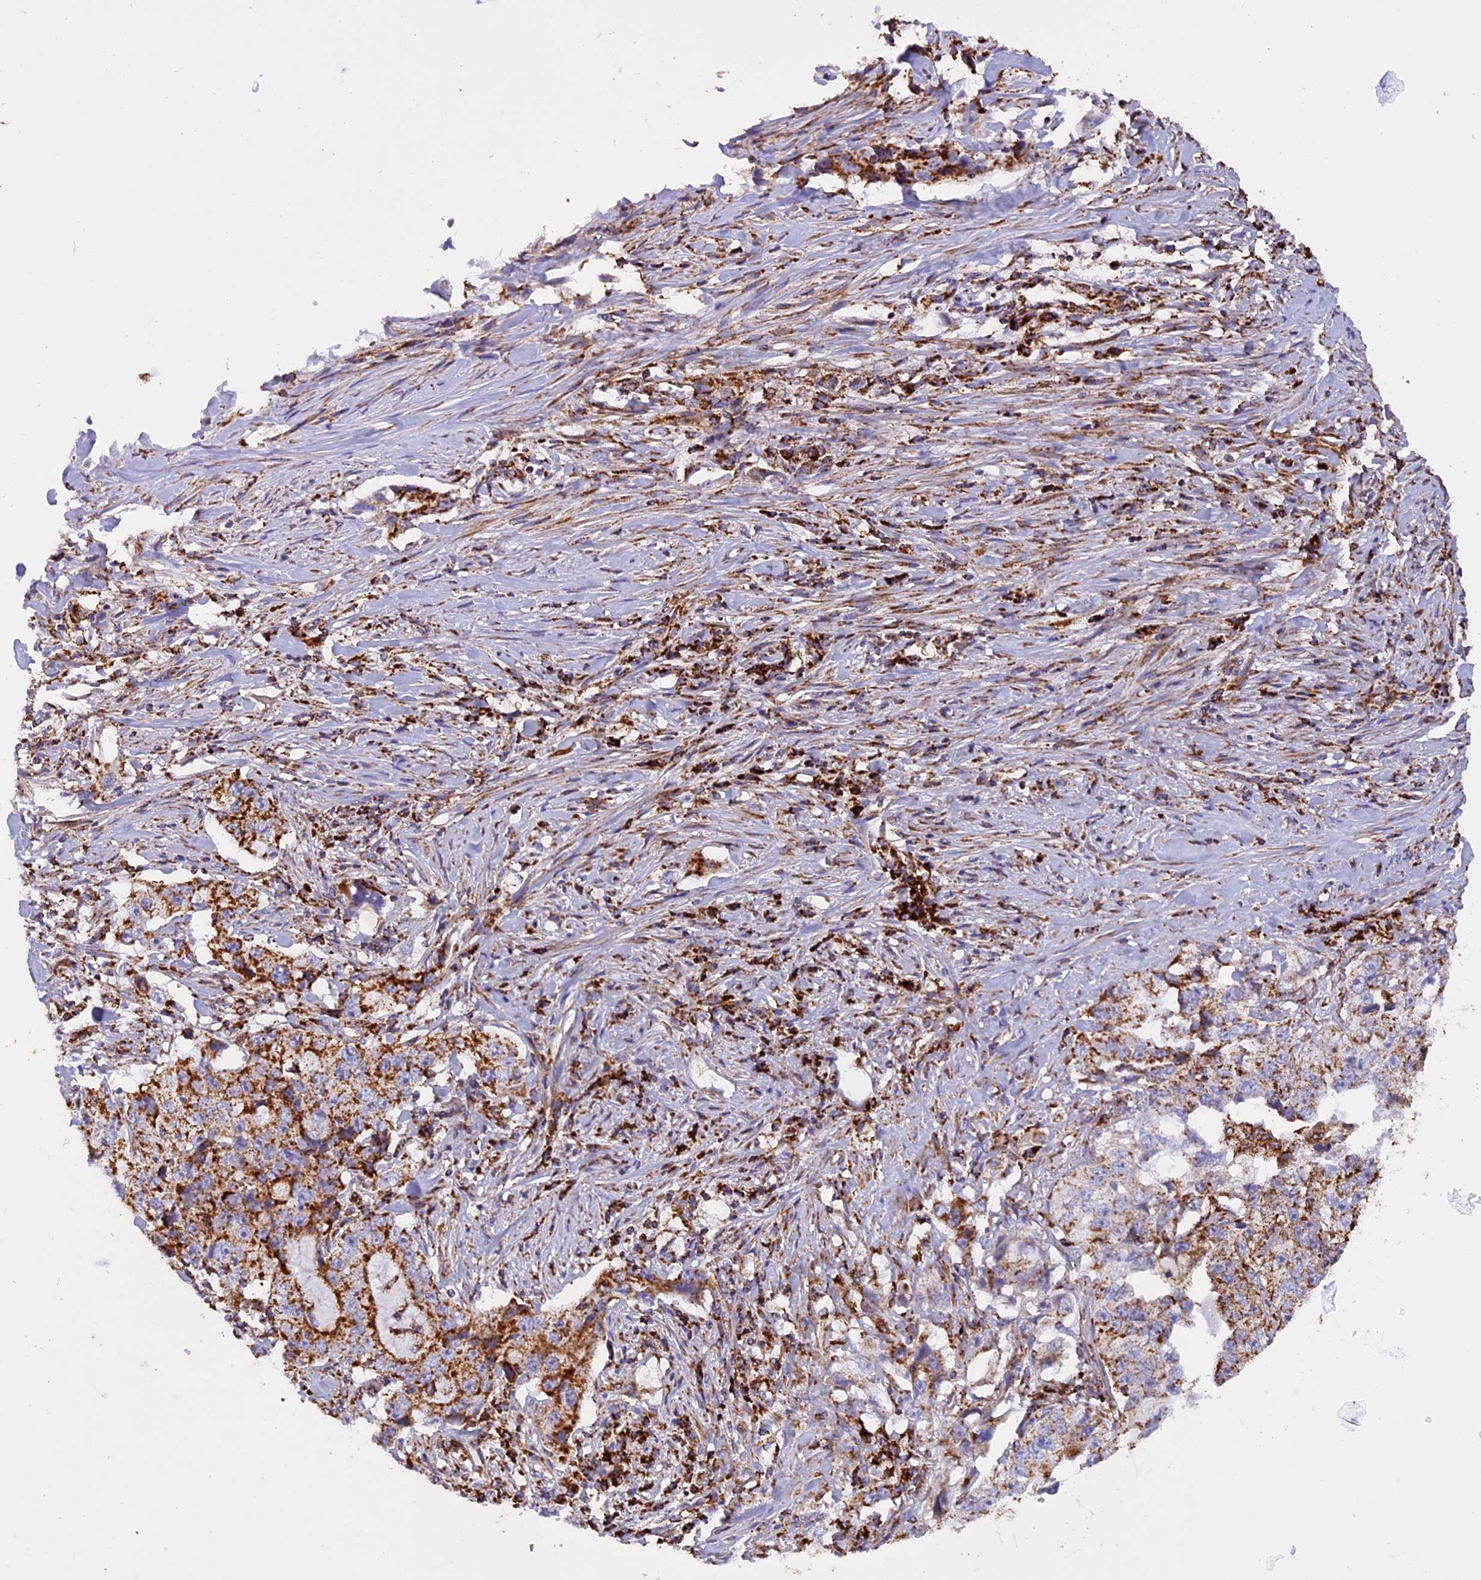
{"staining": {"intensity": "strong", "quantity": "25%-75%", "location": "cytoplasmic/membranous"}, "tissue": "lung cancer", "cell_type": "Tumor cells", "image_type": "cancer", "snomed": [{"axis": "morphology", "description": "Adenocarcinoma, NOS"}, {"axis": "topography", "description": "Lung"}], "caption": "The micrograph reveals a brown stain indicating the presence of a protein in the cytoplasmic/membranous of tumor cells in lung cancer (adenocarcinoma). (DAB IHC, brown staining for protein, blue staining for nuclei).", "gene": "UQCRB", "patient": {"sex": "female", "age": 51}}